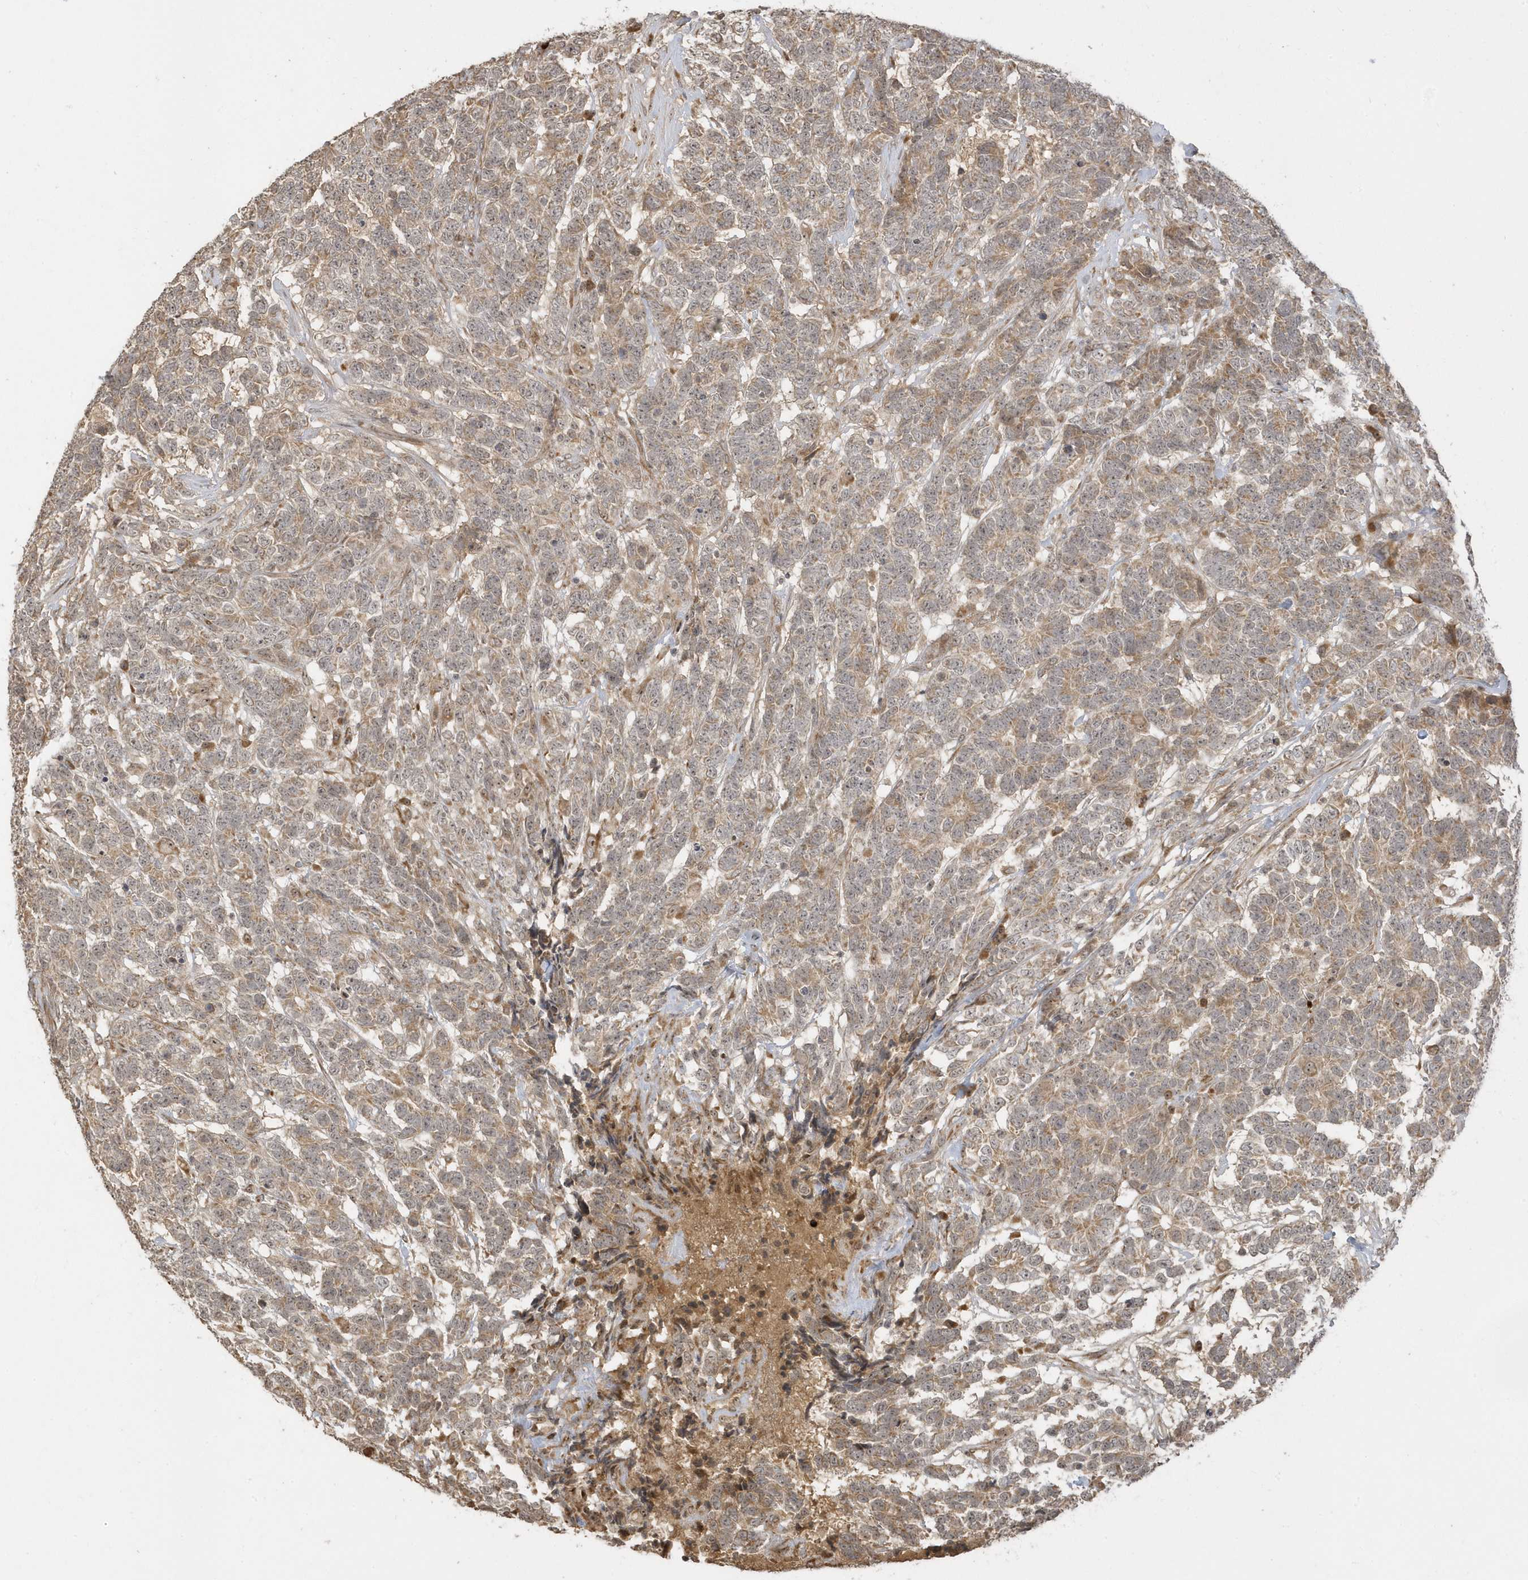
{"staining": {"intensity": "weak", "quantity": ">75%", "location": "cytoplasmic/membranous"}, "tissue": "testis cancer", "cell_type": "Tumor cells", "image_type": "cancer", "snomed": [{"axis": "morphology", "description": "Carcinoma, Embryonal, NOS"}, {"axis": "topography", "description": "Testis"}], "caption": "A brown stain shows weak cytoplasmic/membranous expression of a protein in human testis cancer (embryonal carcinoma) tumor cells. The protein is stained brown, and the nuclei are stained in blue (DAB IHC with brightfield microscopy, high magnification).", "gene": "ECM2", "patient": {"sex": "male", "age": 26}}